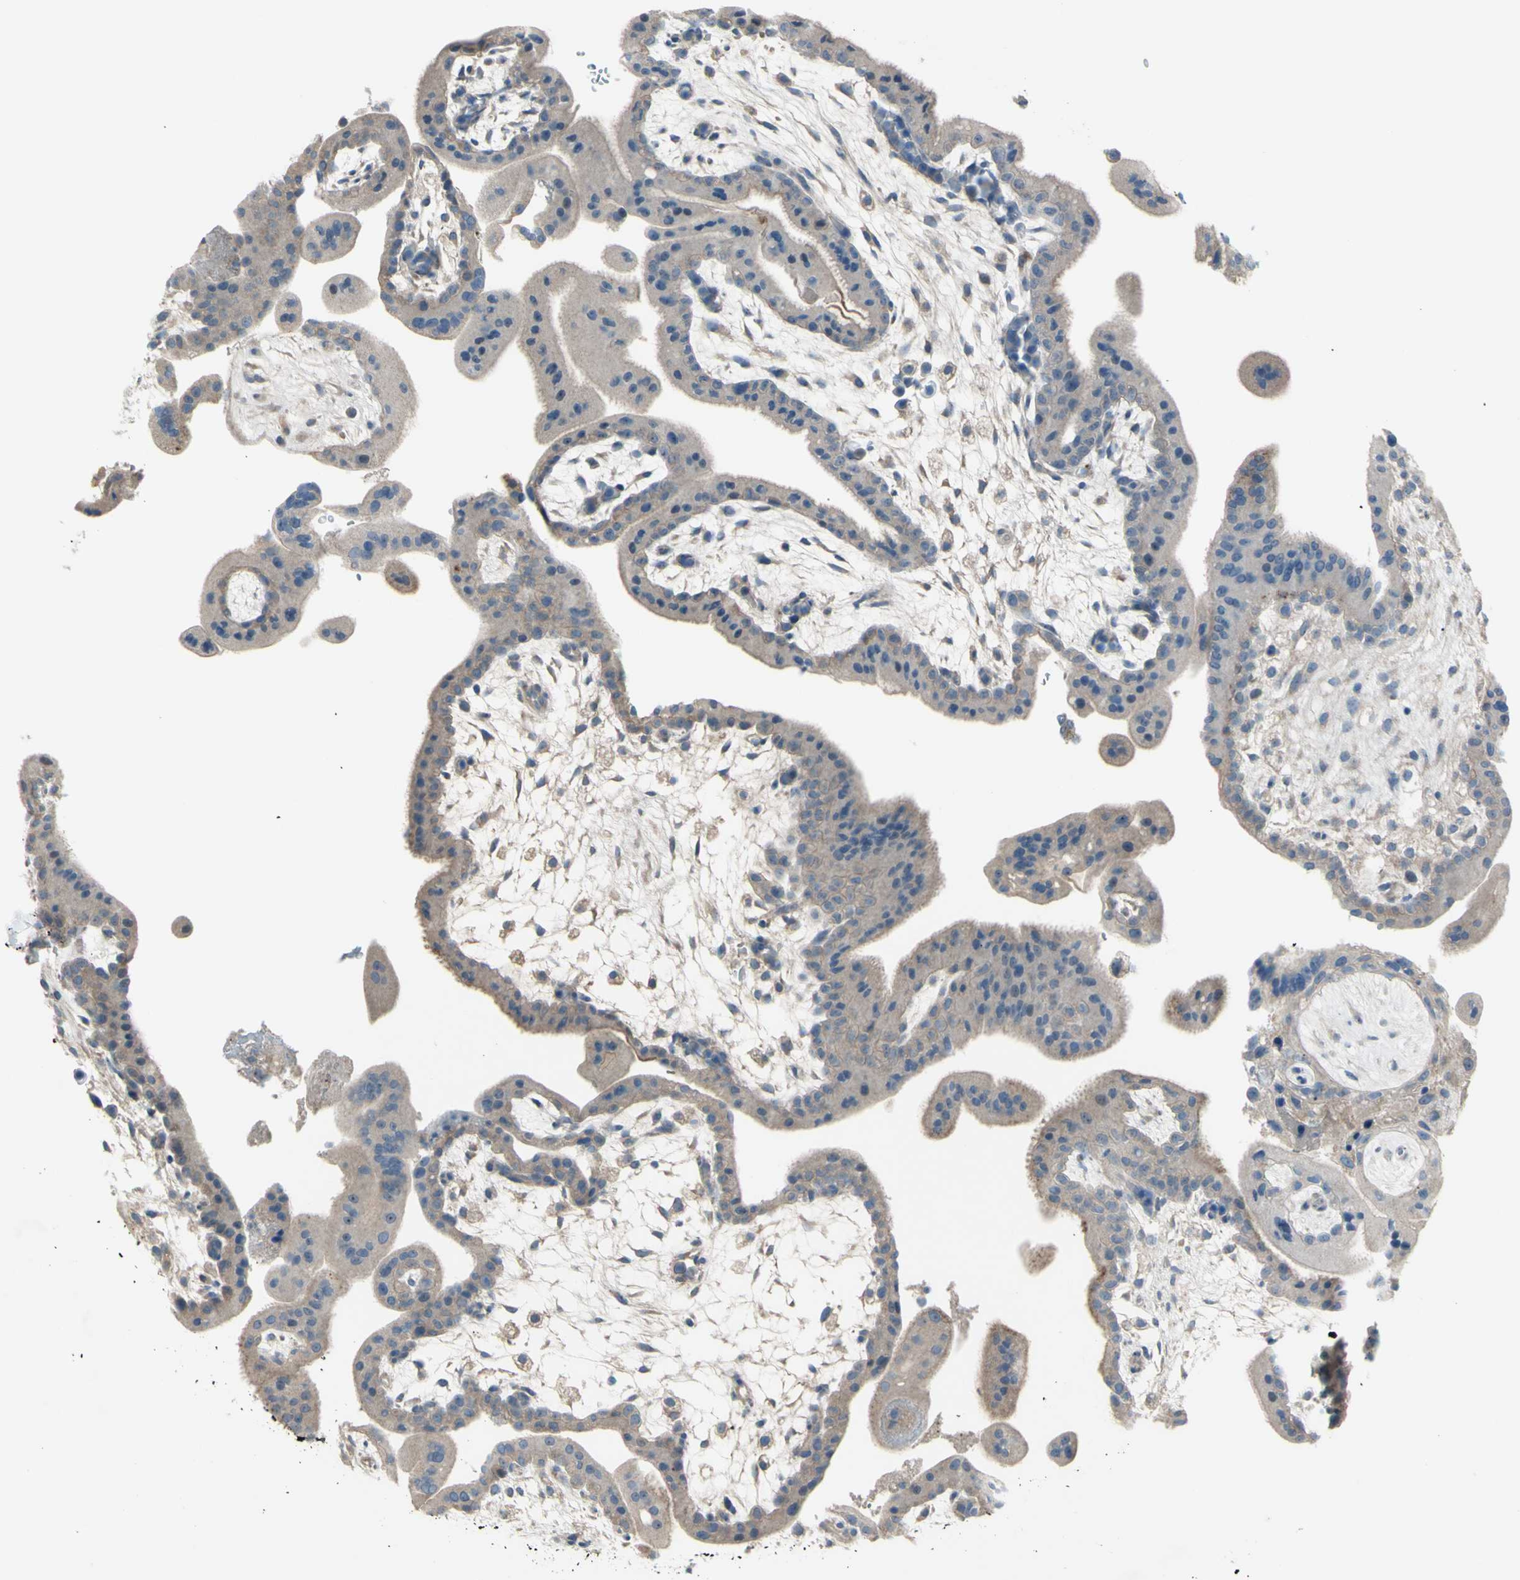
{"staining": {"intensity": "weak", "quantity": "<25%", "location": "cytoplasmic/membranous"}, "tissue": "placenta", "cell_type": "Decidual cells", "image_type": "normal", "snomed": [{"axis": "morphology", "description": "Normal tissue, NOS"}, {"axis": "topography", "description": "Placenta"}], "caption": "An image of placenta stained for a protein shows no brown staining in decidual cells. The staining was performed using DAB to visualize the protein expression in brown, while the nuclei were stained in blue with hematoxylin (Magnification: 20x).", "gene": "ATRN", "patient": {"sex": "female", "age": 35}}